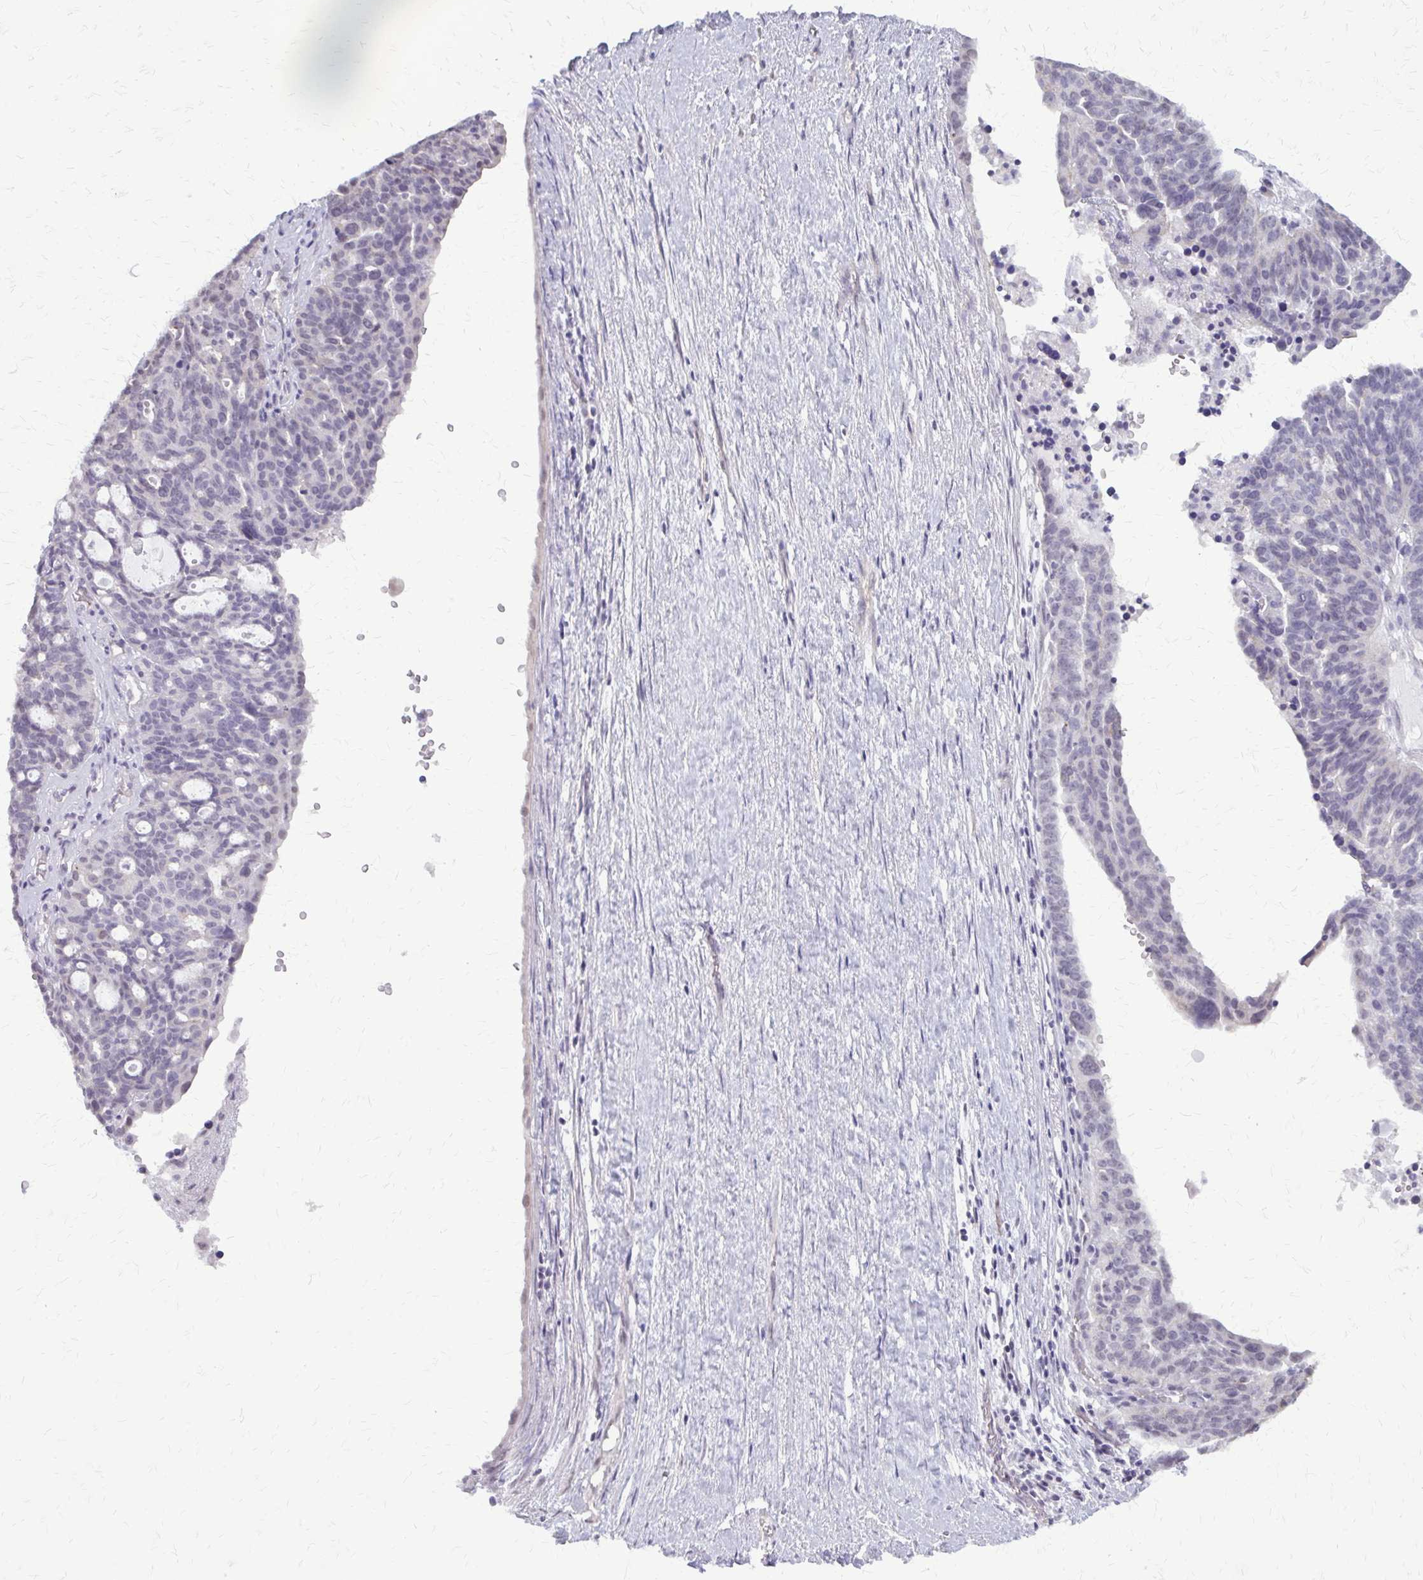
{"staining": {"intensity": "negative", "quantity": "none", "location": "none"}, "tissue": "ovarian cancer", "cell_type": "Tumor cells", "image_type": "cancer", "snomed": [{"axis": "morphology", "description": "Cystadenocarcinoma, serous, NOS"}, {"axis": "topography", "description": "Ovary"}], "caption": "Protein analysis of ovarian cancer (serous cystadenocarcinoma) demonstrates no significant positivity in tumor cells.", "gene": "PLCB1", "patient": {"sex": "female", "age": 59}}